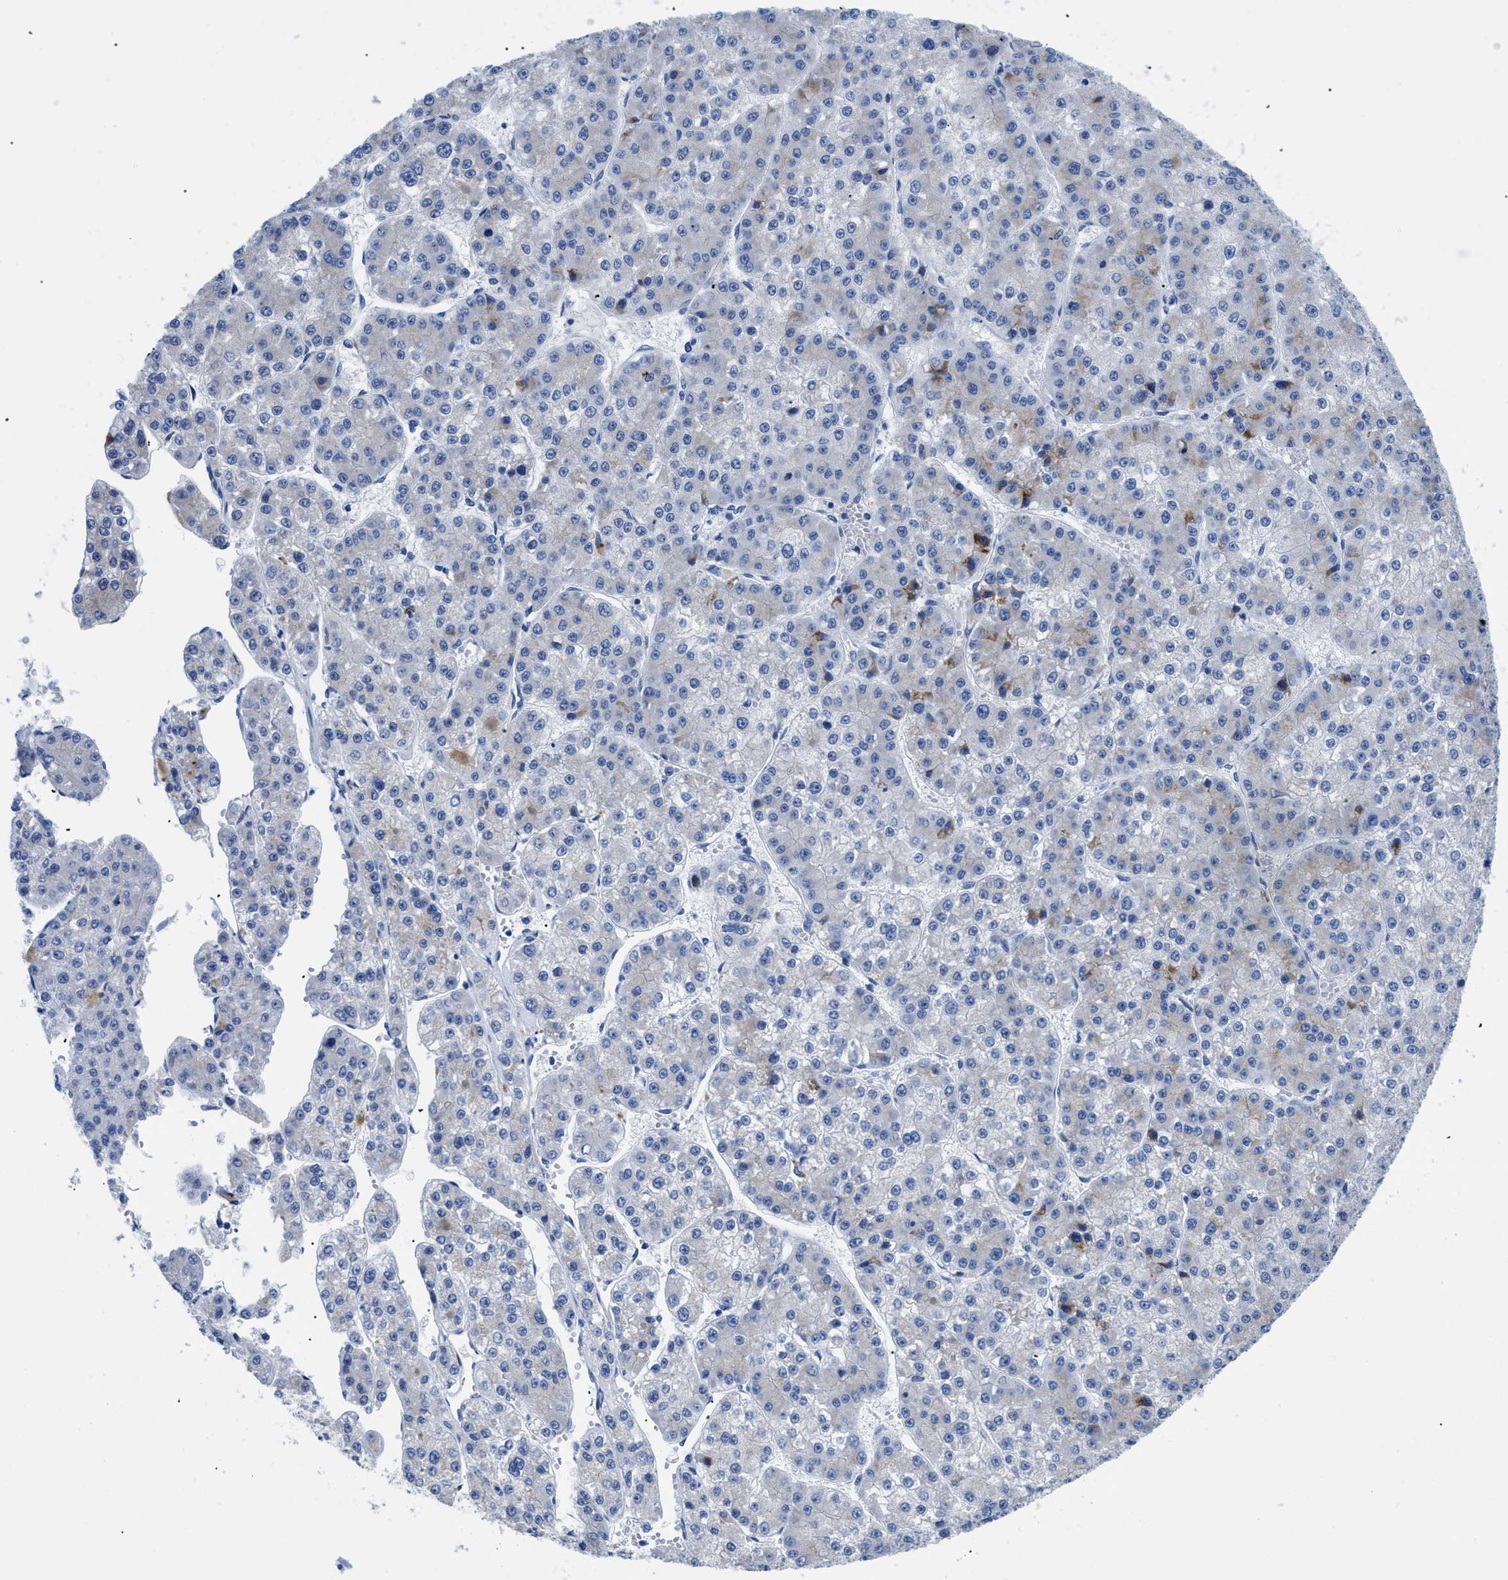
{"staining": {"intensity": "weak", "quantity": "<25%", "location": "cytoplasmic/membranous"}, "tissue": "liver cancer", "cell_type": "Tumor cells", "image_type": "cancer", "snomed": [{"axis": "morphology", "description": "Carcinoma, Hepatocellular, NOS"}, {"axis": "topography", "description": "Liver"}], "caption": "The micrograph reveals no staining of tumor cells in liver hepatocellular carcinoma.", "gene": "APOBEC2", "patient": {"sex": "female", "age": 73}}